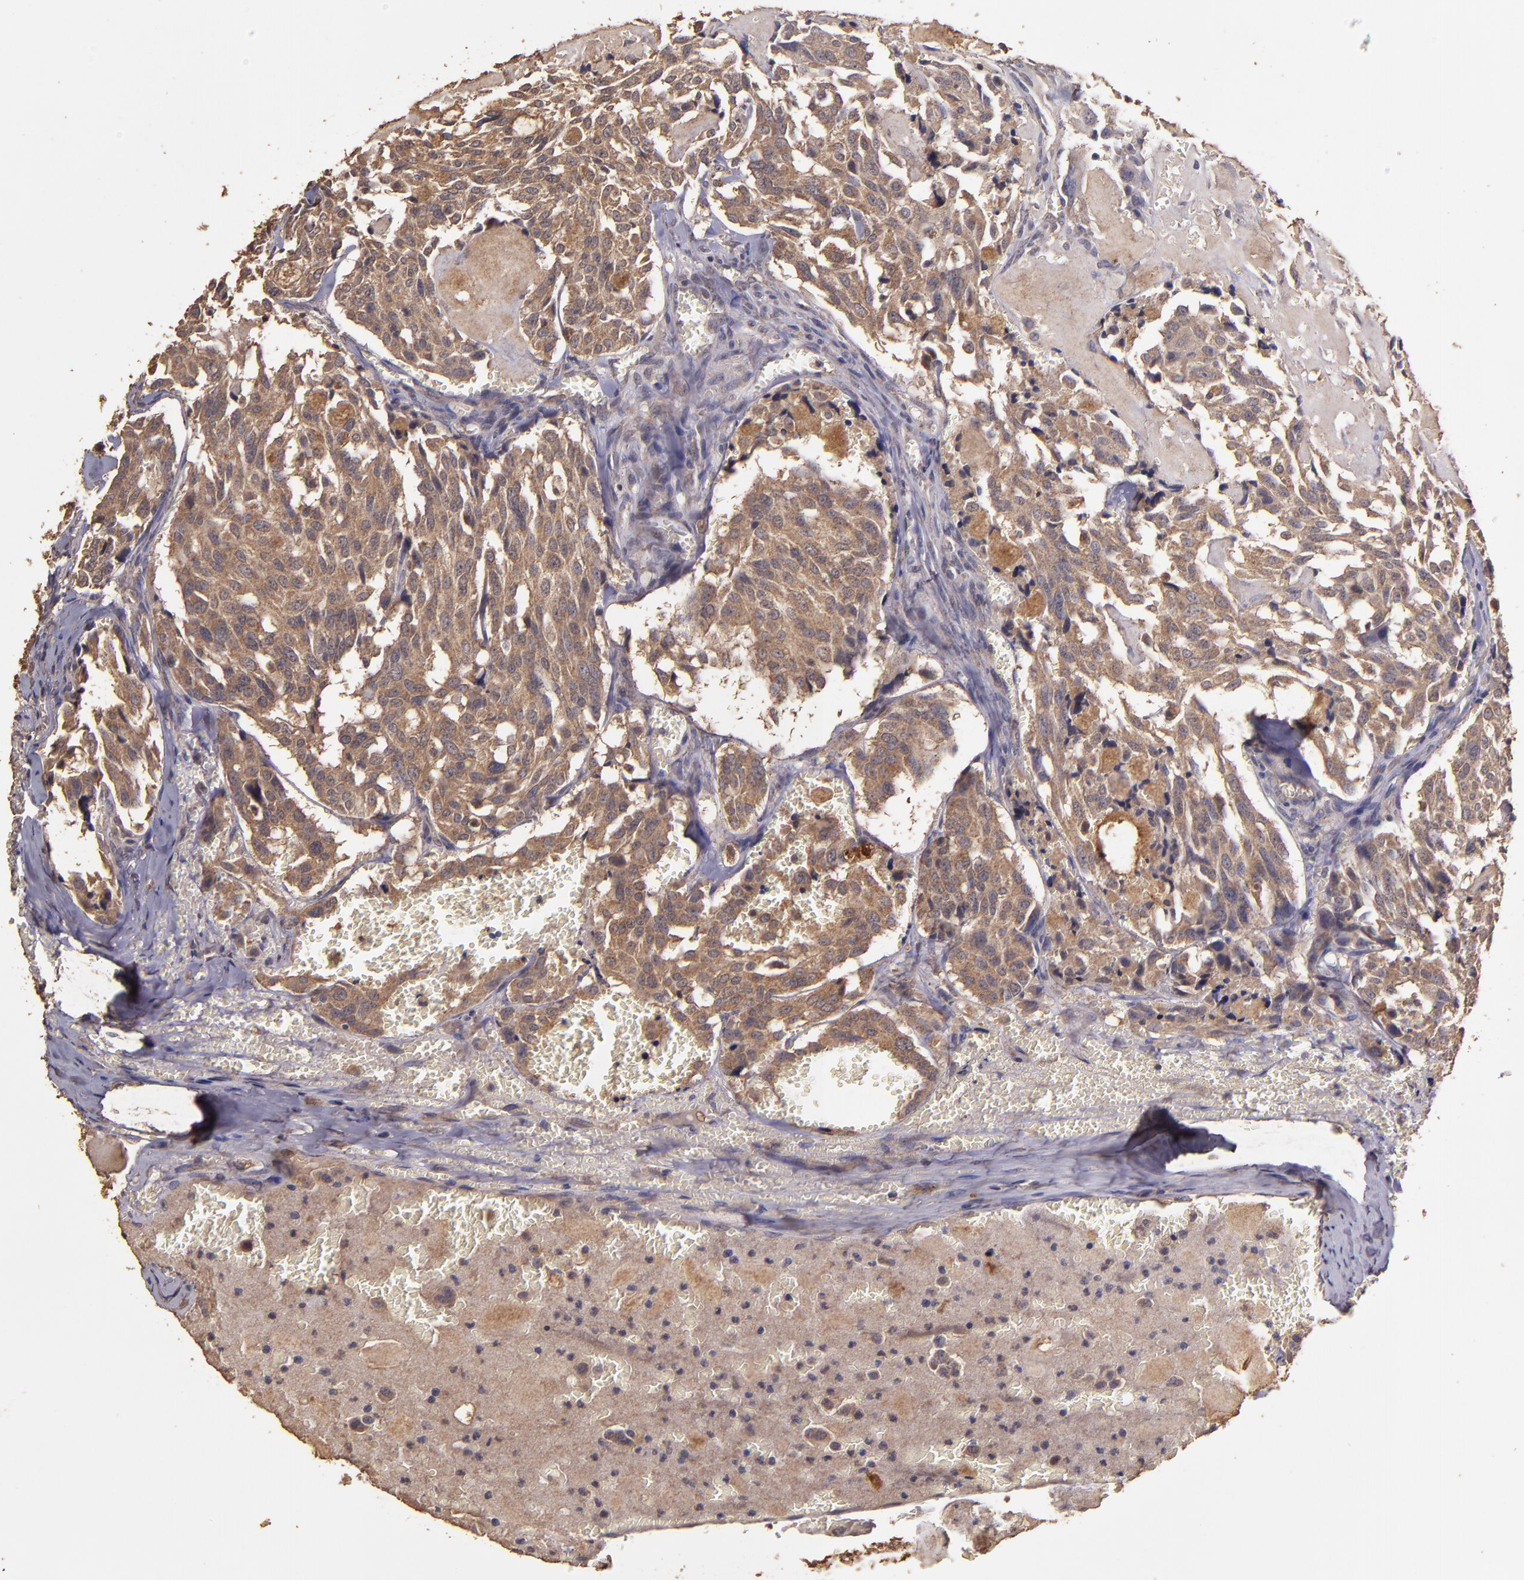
{"staining": {"intensity": "moderate", "quantity": ">75%", "location": "cytoplasmic/membranous"}, "tissue": "thyroid cancer", "cell_type": "Tumor cells", "image_type": "cancer", "snomed": [{"axis": "morphology", "description": "Carcinoma, NOS"}, {"axis": "morphology", "description": "Carcinoid, malignant, NOS"}, {"axis": "topography", "description": "Thyroid gland"}], "caption": "This is a photomicrograph of immunohistochemistry staining of thyroid malignant carcinoid, which shows moderate expression in the cytoplasmic/membranous of tumor cells.", "gene": "HECTD1", "patient": {"sex": "male", "age": 33}}